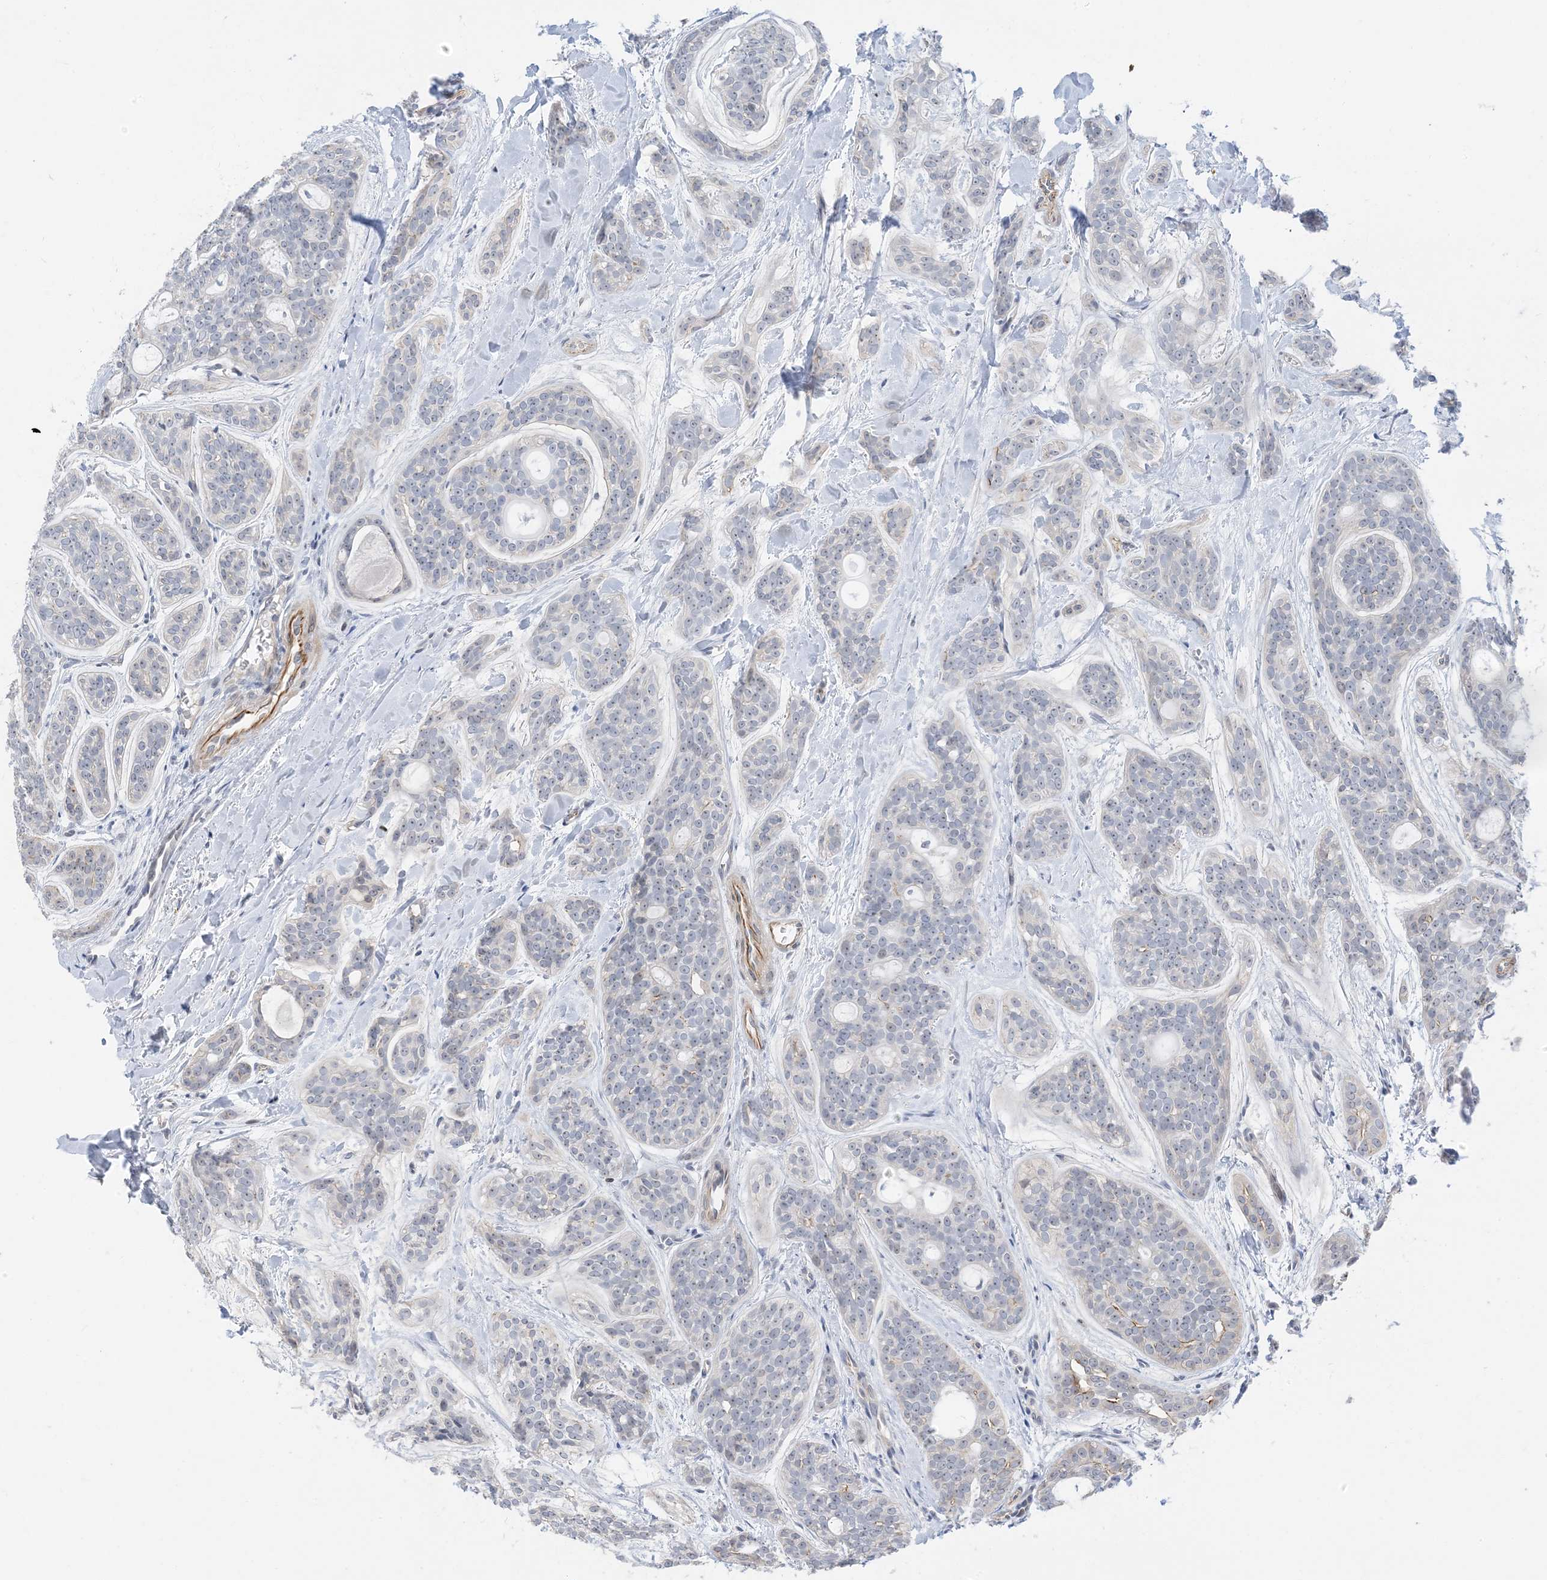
{"staining": {"intensity": "negative", "quantity": "none", "location": "none"}, "tissue": "head and neck cancer", "cell_type": "Tumor cells", "image_type": "cancer", "snomed": [{"axis": "morphology", "description": "Adenocarcinoma, NOS"}, {"axis": "topography", "description": "Head-Neck"}], "caption": "A high-resolution photomicrograph shows immunohistochemistry staining of adenocarcinoma (head and neck), which displays no significant positivity in tumor cells.", "gene": "IL36B", "patient": {"sex": "male", "age": 66}}